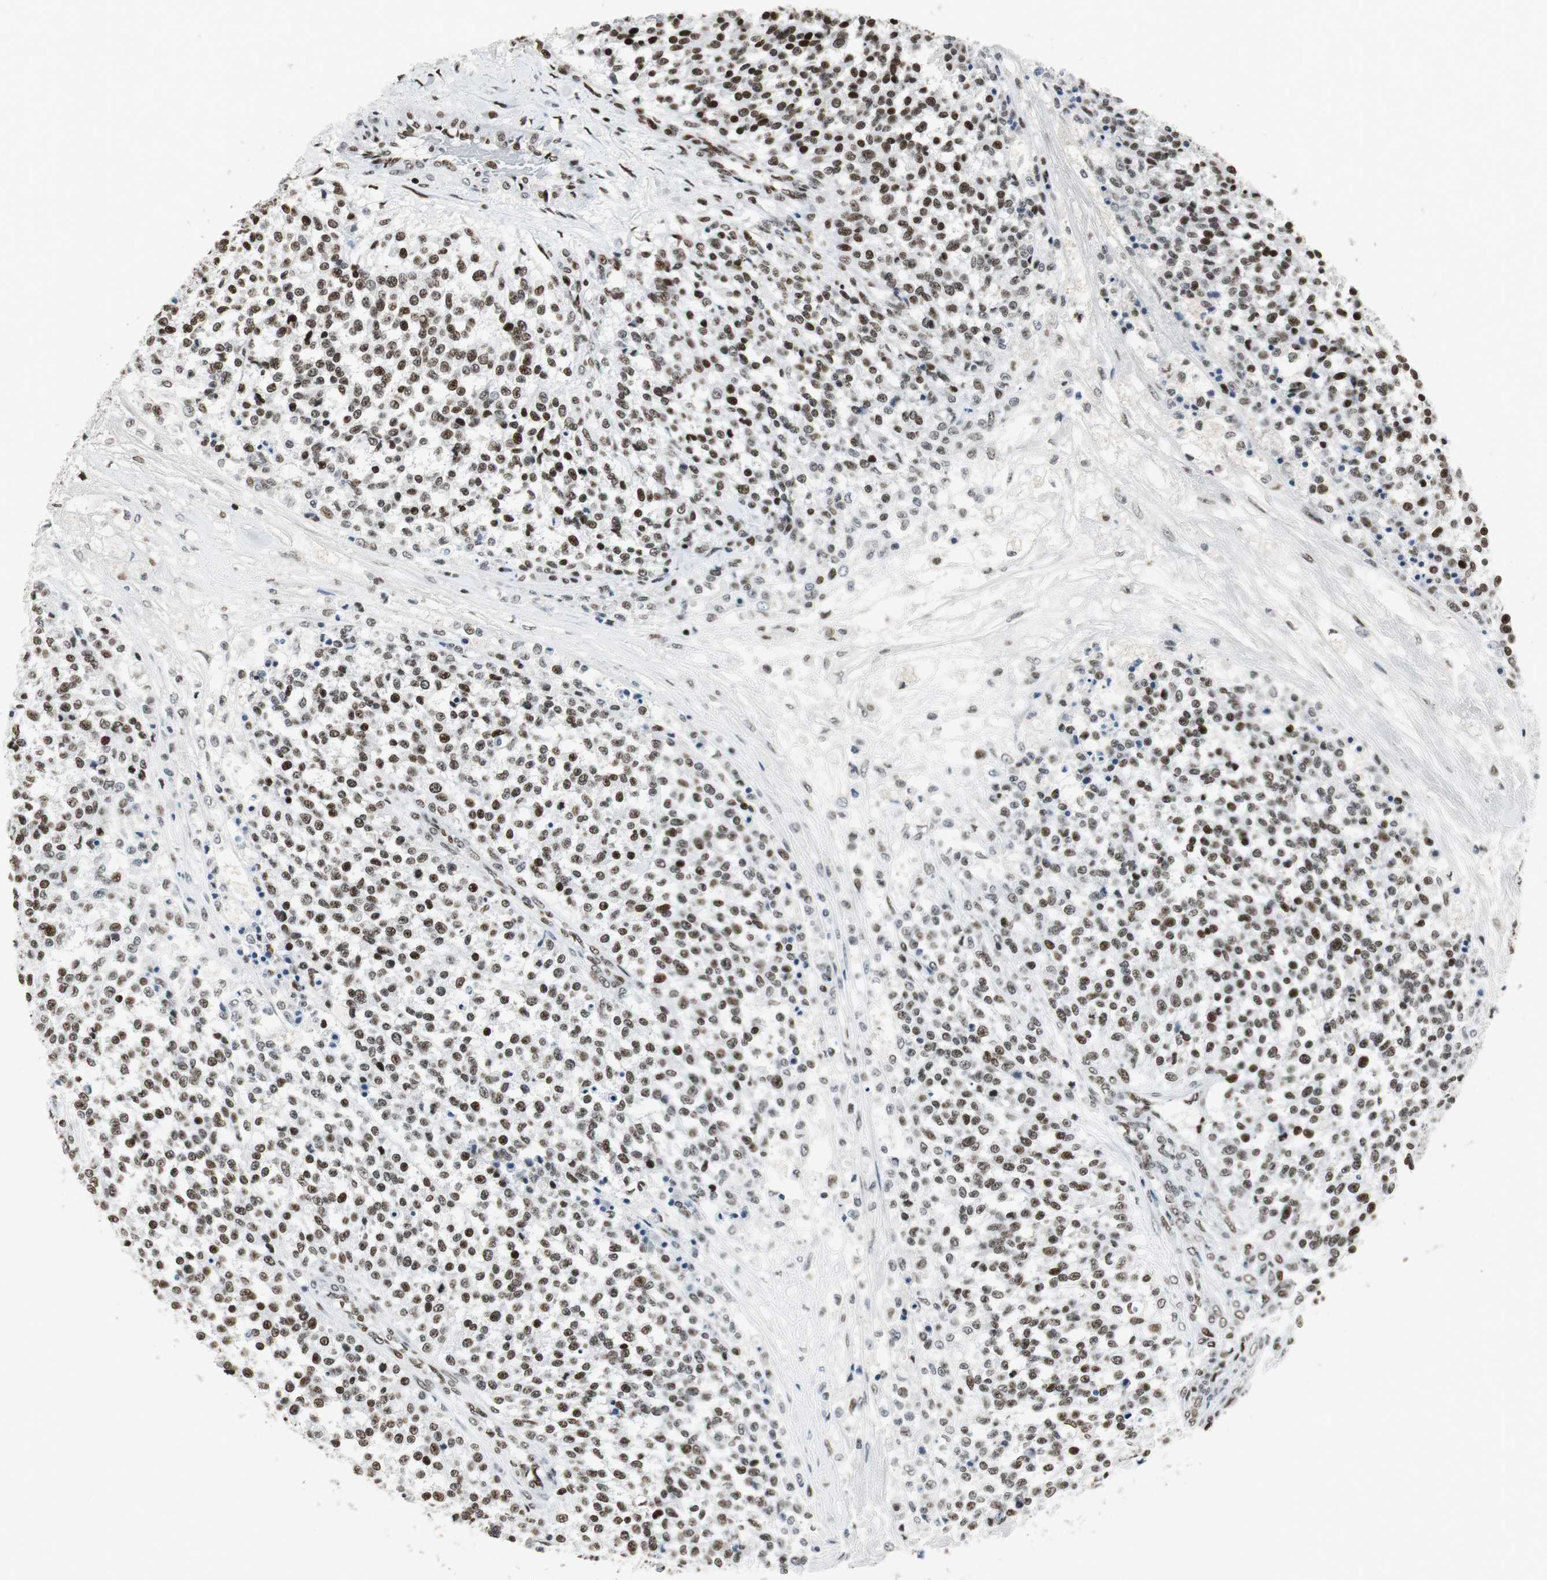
{"staining": {"intensity": "moderate", "quantity": ">75%", "location": "nuclear"}, "tissue": "testis cancer", "cell_type": "Tumor cells", "image_type": "cancer", "snomed": [{"axis": "morphology", "description": "Seminoma, NOS"}, {"axis": "topography", "description": "Testis"}], "caption": "Protein staining of seminoma (testis) tissue exhibits moderate nuclear positivity in about >75% of tumor cells.", "gene": "RBBP4", "patient": {"sex": "male", "age": 59}}